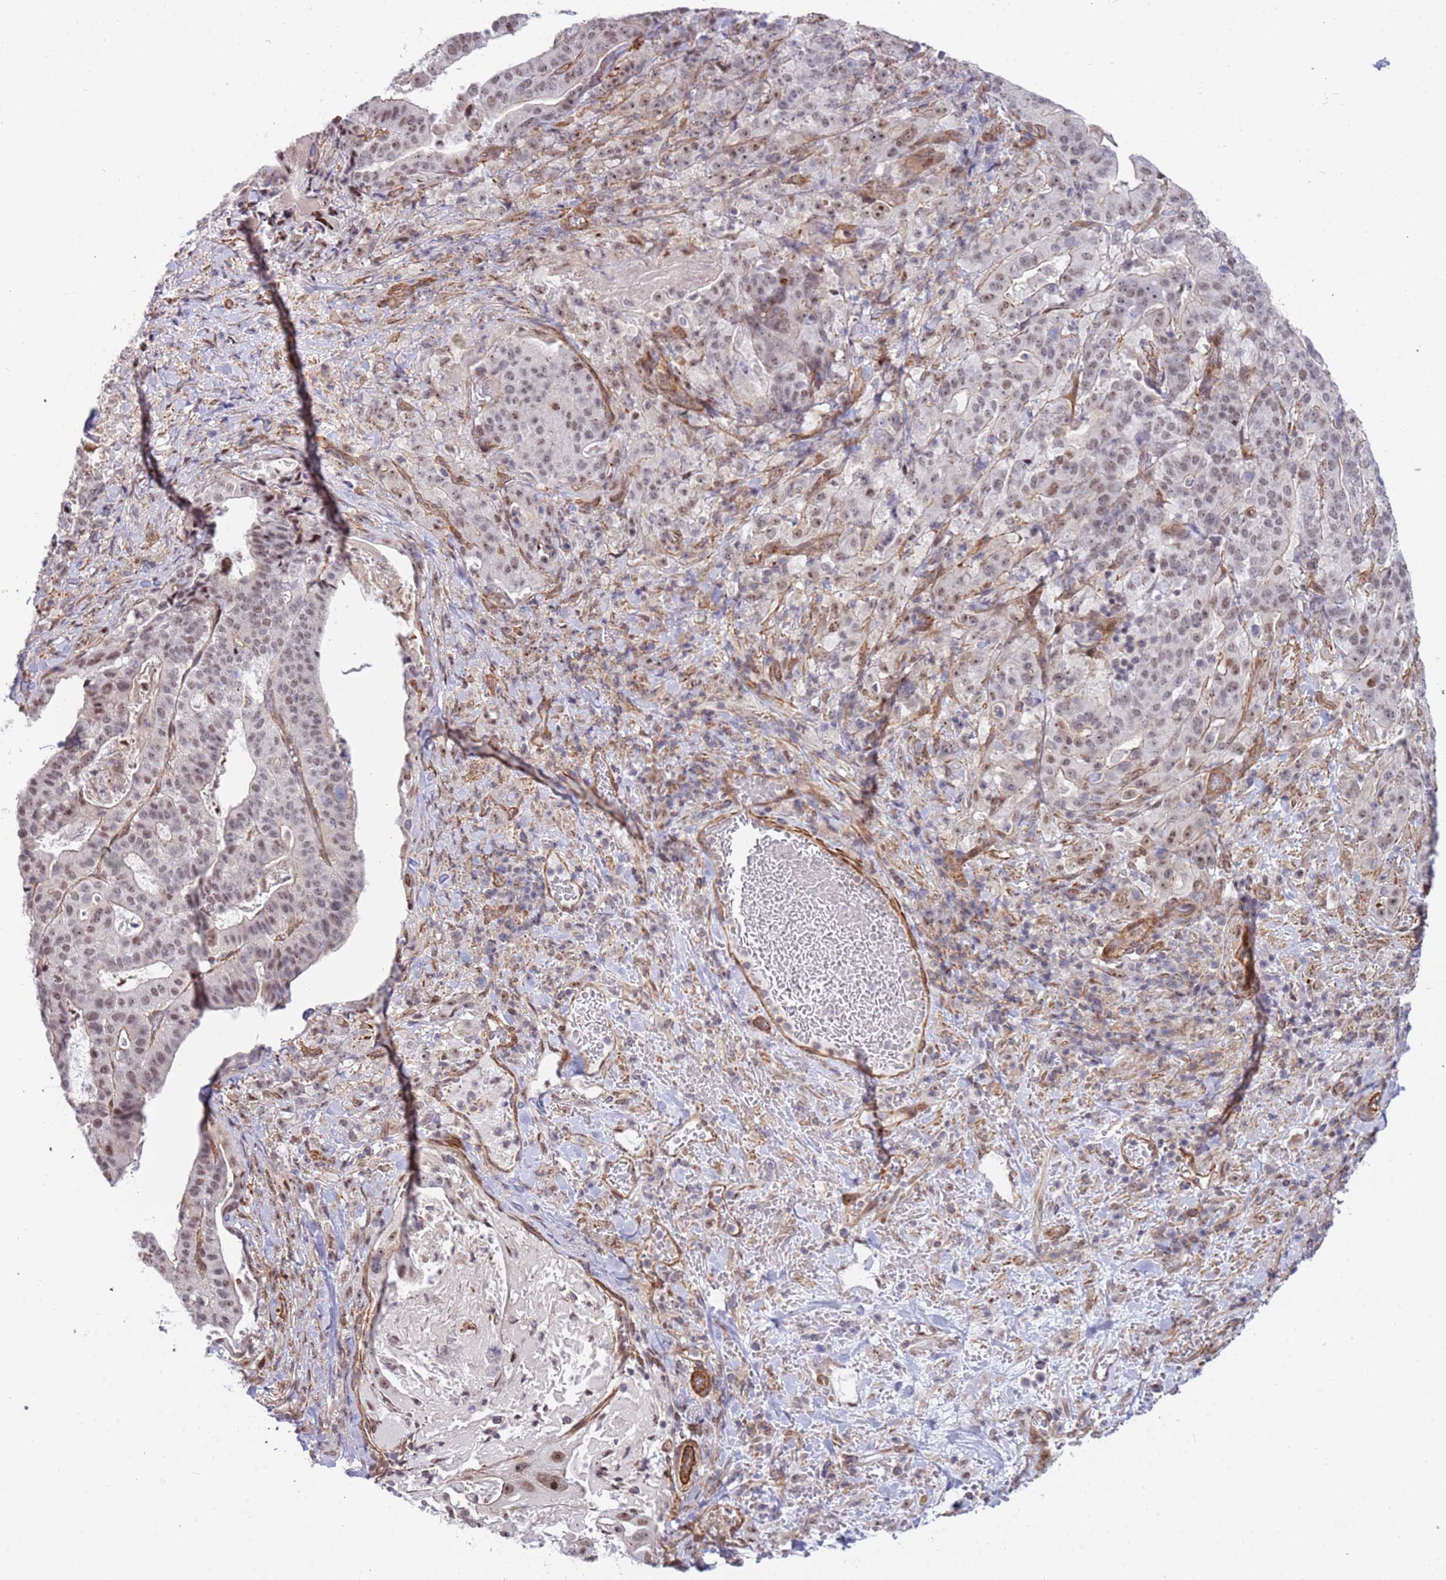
{"staining": {"intensity": "weak", "quantity": ">75%", "location": "nuclear"}, "tissue": "stomach cancer", "cell_type": "Tumor cells", "image_type": "cancer", "snomed": [{"axis": "morphology", "description": "Adenocarcinoma, NOS"}, {"axis": "topography", "description": "Stomach"}], "caption": "The photomicrograph demonstrates immunohistochemical staining of stomach cancer. There is weak nuclear staining is seen in approximately >75% of tumor cells. (IHC, brightfield microscopy, high magnification).", "gene": "LRMDA", "patient": {"sex": "male", "age": 48}}